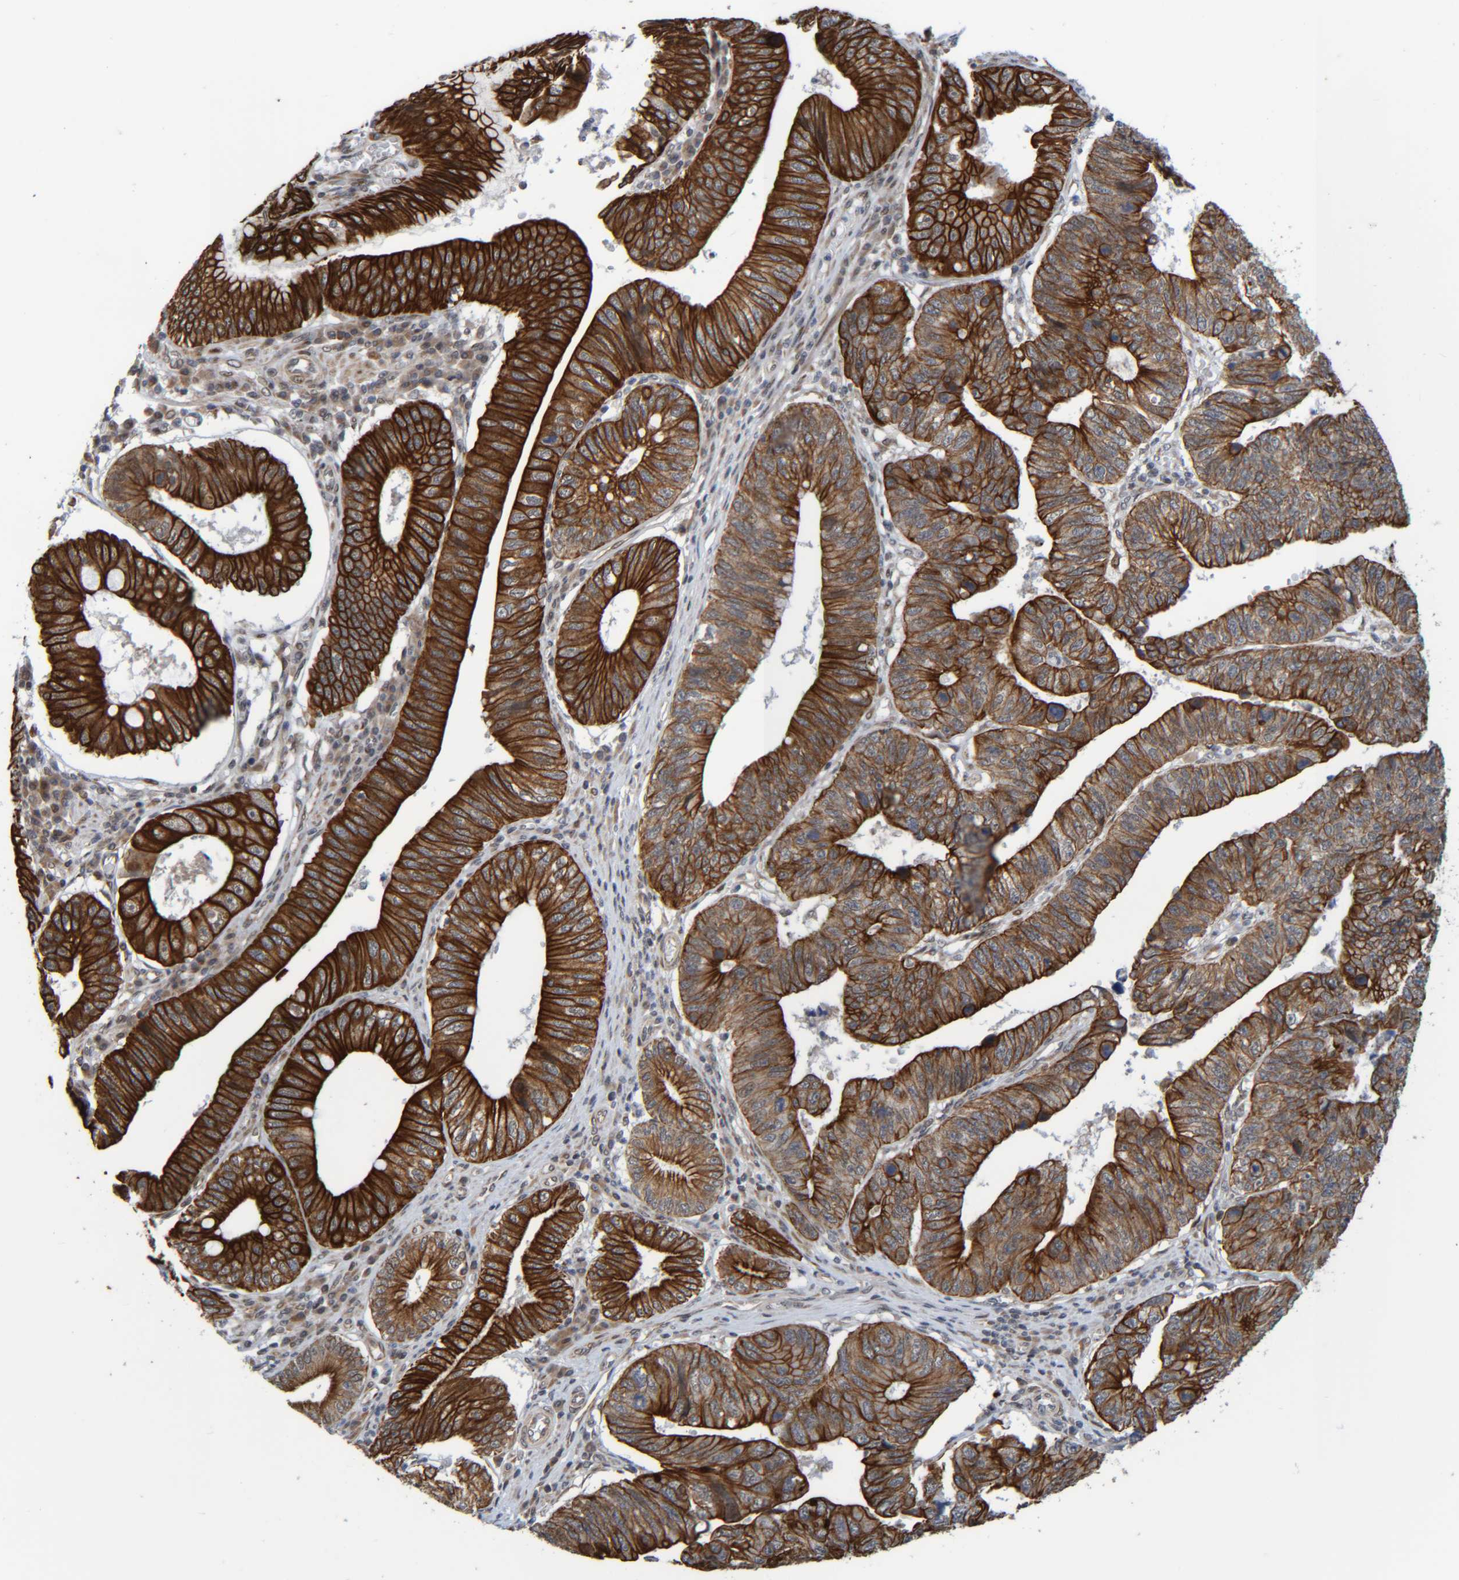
{"staining": {"intensity": "strong", "quantity": ">75%", "location": "cytoplasmic/membranous"}, "tissue": "stomach cancer", "cell_type": "Tumor cells", "image_type": "cancer", "snomed": [{"axis": "morphology", "description": "Adenocarcinoma, NOS"}, {"axis": "topography", "description": "Stomach"}], "caption": "An immunohistochemistry (IHC) photomicrograph of tumor tissue is shown. Protein staining in brown highlights strong cytoplasmic/membranous positivity in stomach adenocarcinoma within tumor cells.", "gene": "CCDC57", "patient": {"sex": "male", "age": 59}}